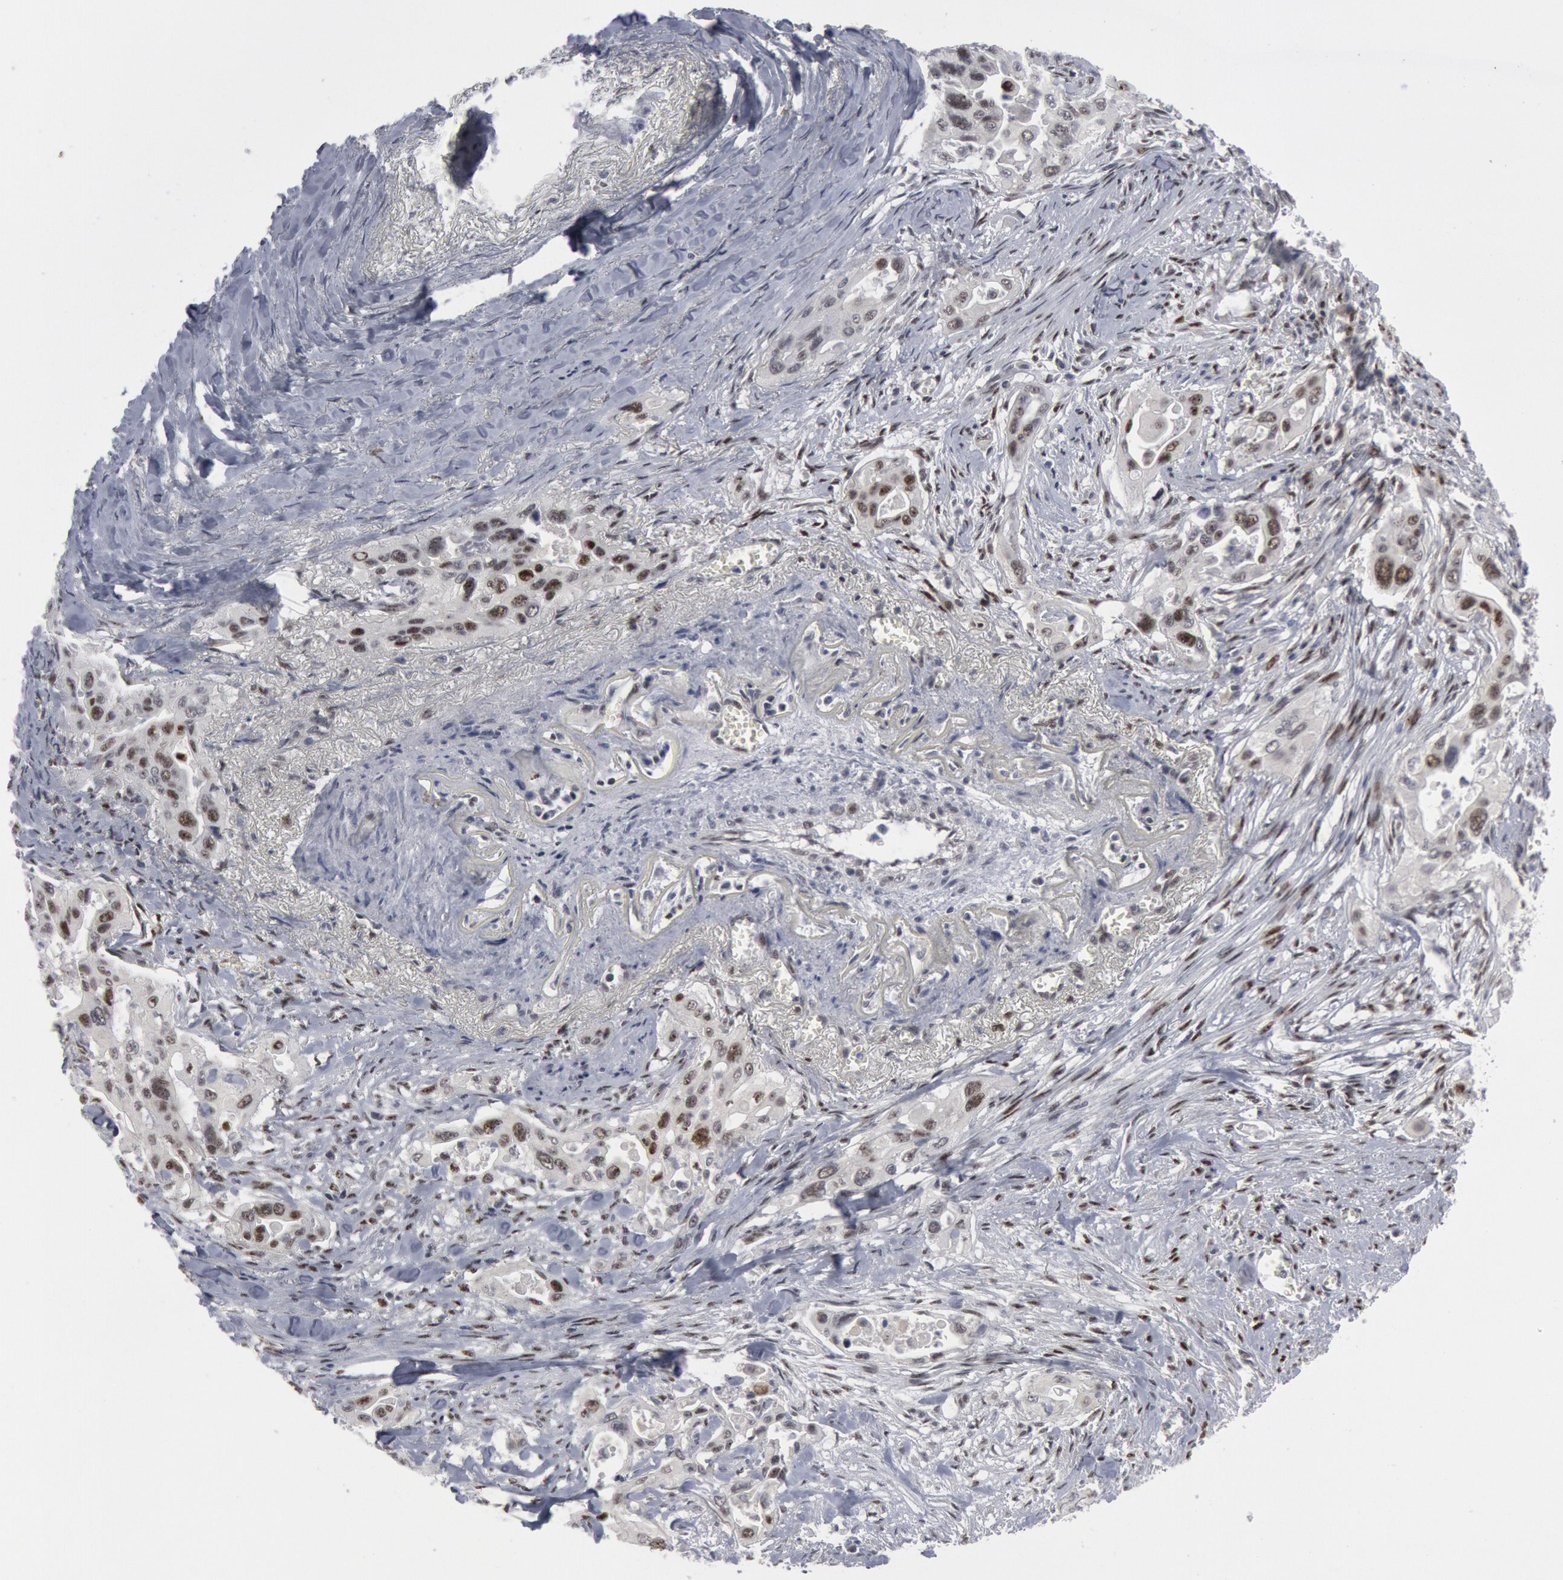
{"staining": {"intensity": "weak", "quantity": "<25%", "location": "nuclear"}, "tissue": "pancreatic cancer", "cell_type": "Tumor cells", "image_type": "cancer", "snomed": [{"axis": "morphology", "description": "Adenocarcinoma, NOS"}, {"axis": "topography", "description": "Pancreas"}], "caption": "Protein analysis of pancreatic cancer displays no significant staining in tumor cells.", "gene": "FOXO1", "patient": {"sex": "male", "age": 77}}